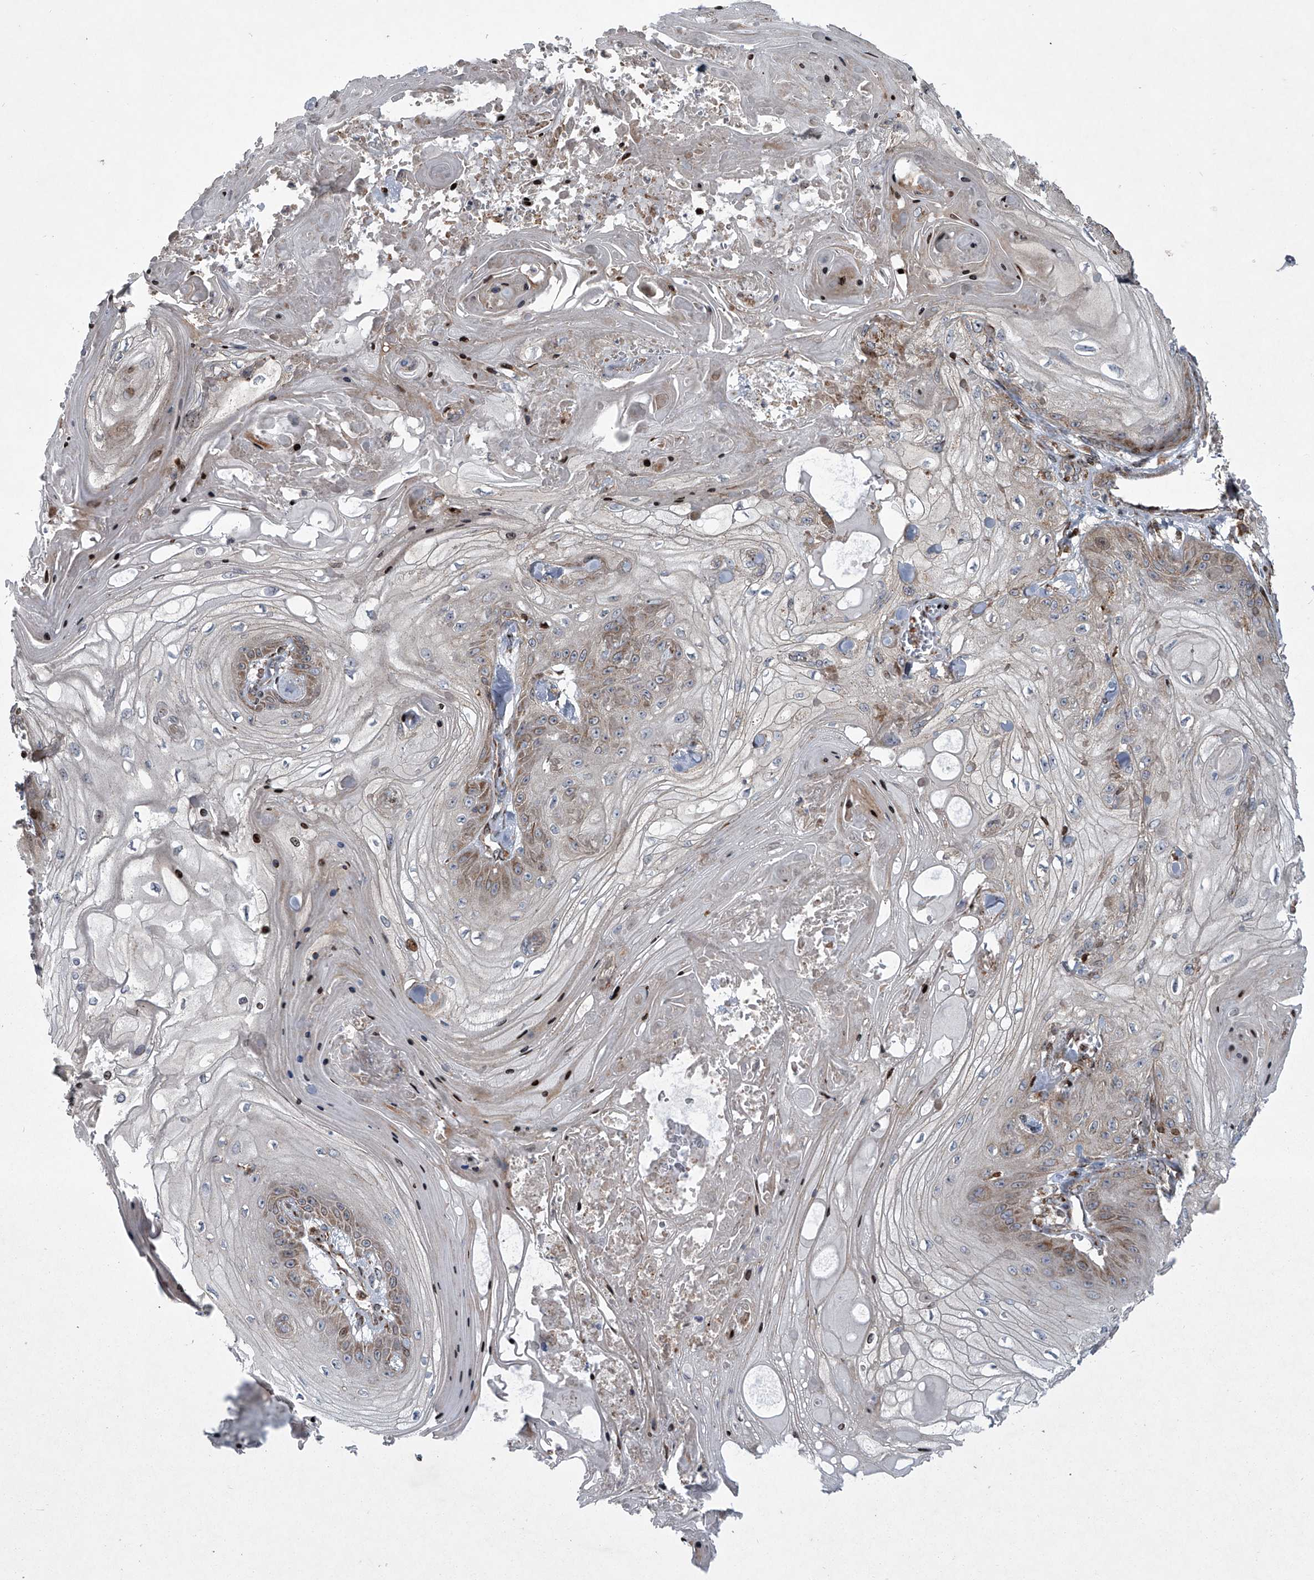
{"staining": {"intensity": "moderate", "quantity": "25%-75%", "location": "cytoplasmic/membranous"}, "tissue": "skin cancer", "cell_type": "Tumor cells", "image_type": "cancer", "snomed": [{"axis": "morphology", "description": "Squamous cell carcinoma, NOS"}, {"axis": "topography", "description": "Skin"}], "caption": "There is medium levels of moderate cytoplasmic/membranous positivity in tumor cells of squamous cell carcinoma (skin), as demonstrated by immunohistochemical staining (brown color).", "gene": "STRADA", "patient": {"sex": "male", "age": 74}}